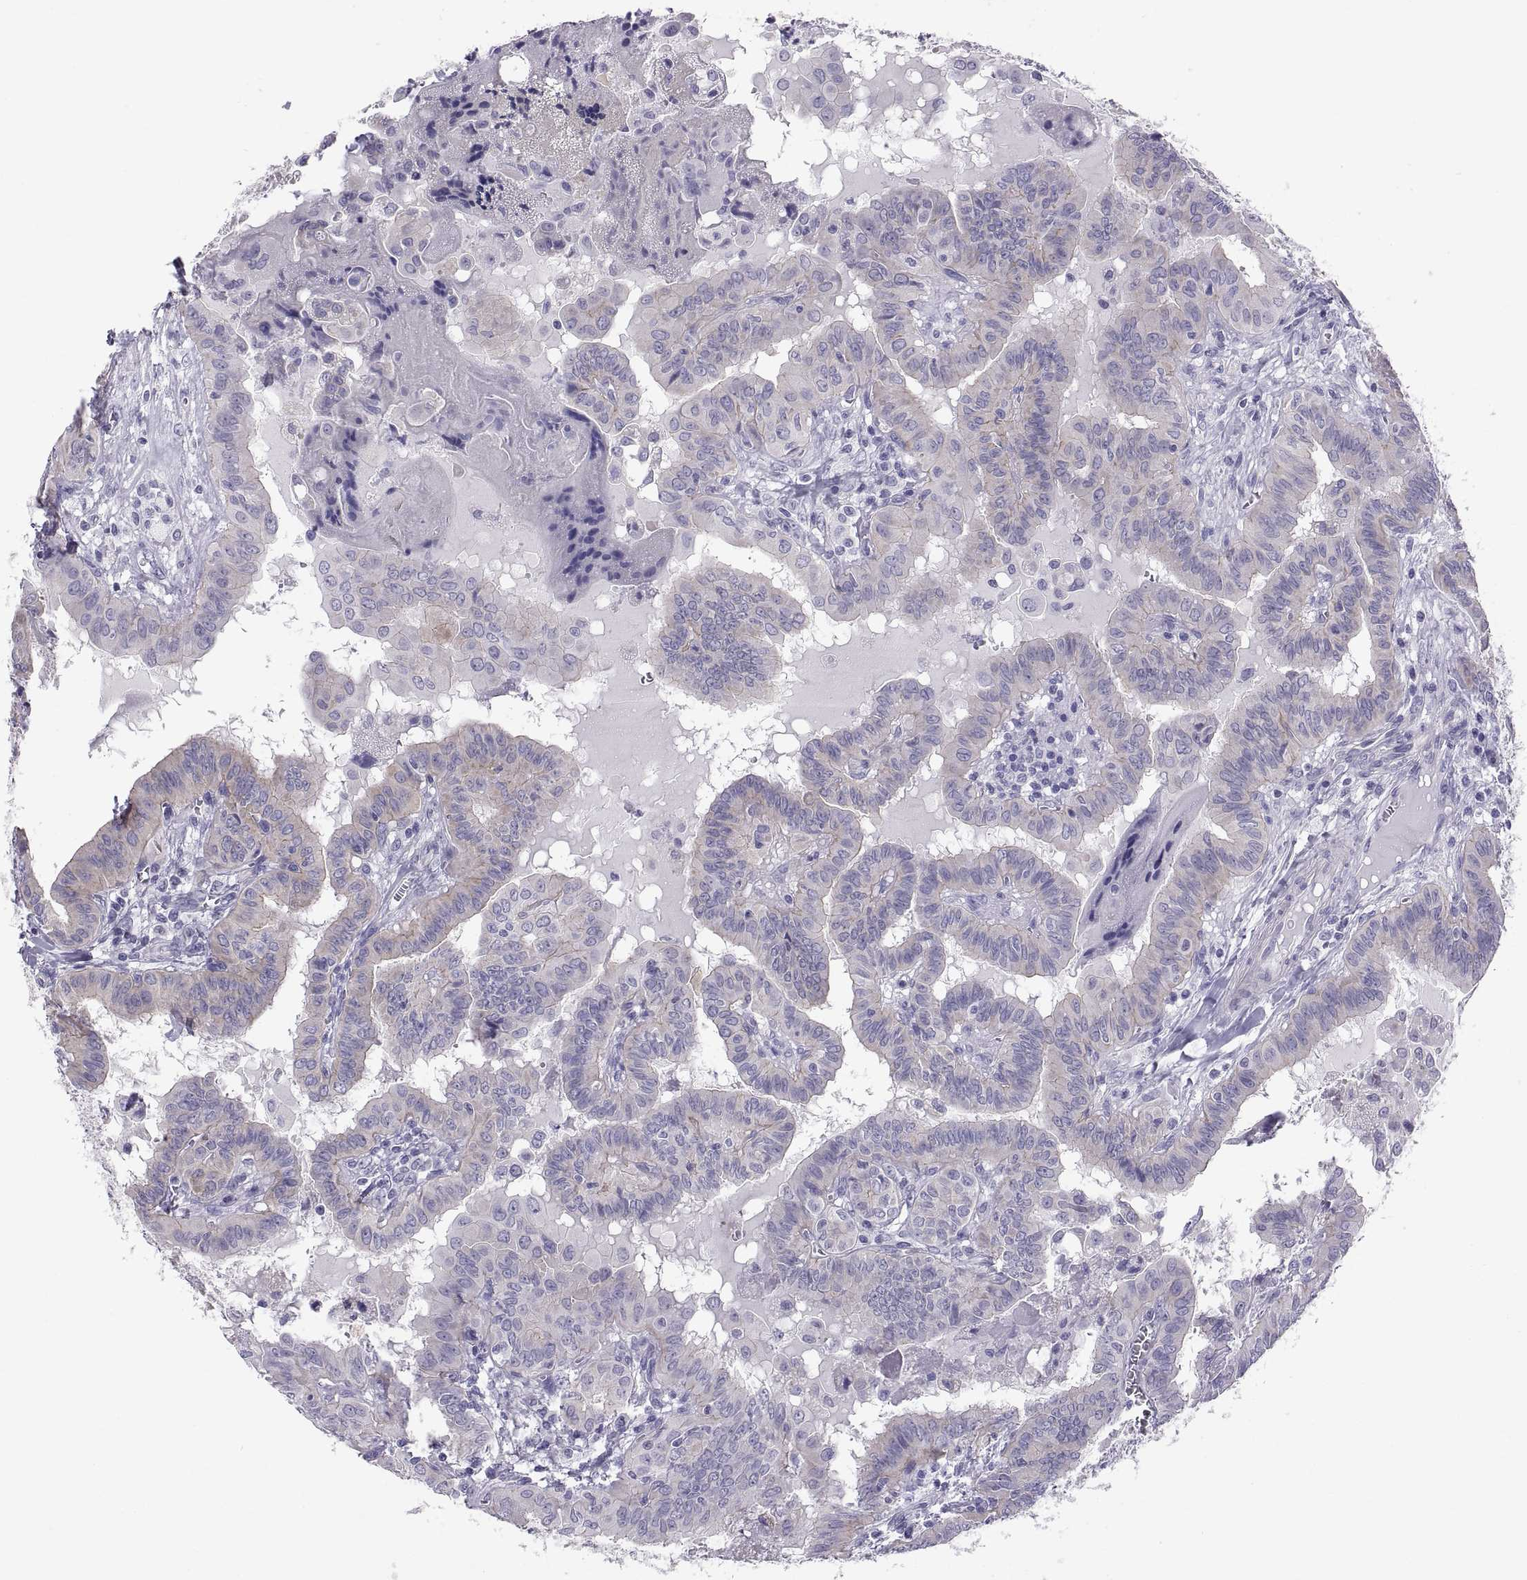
{"staining": {"intensity": "negative", "quantity": "none", "location": "none"}, "tissue": "thyroid cancer", "cell_type": "Tumor cells", "image_type": "cancer", "snomed": [{"axis": "morphology", "description": "Papillary adenocarcinoma, NOS"}, {"axis": "topography", "description": "Thyroid gland"}], "caption": "IHC image of neoplastic tissue: papillary adenocarcinoma (thyroid) stained with DAB shows no significant protein expression in tumor cells.", "gene": "RNASE12", "patient": {"sex": "female", "age": 37}}